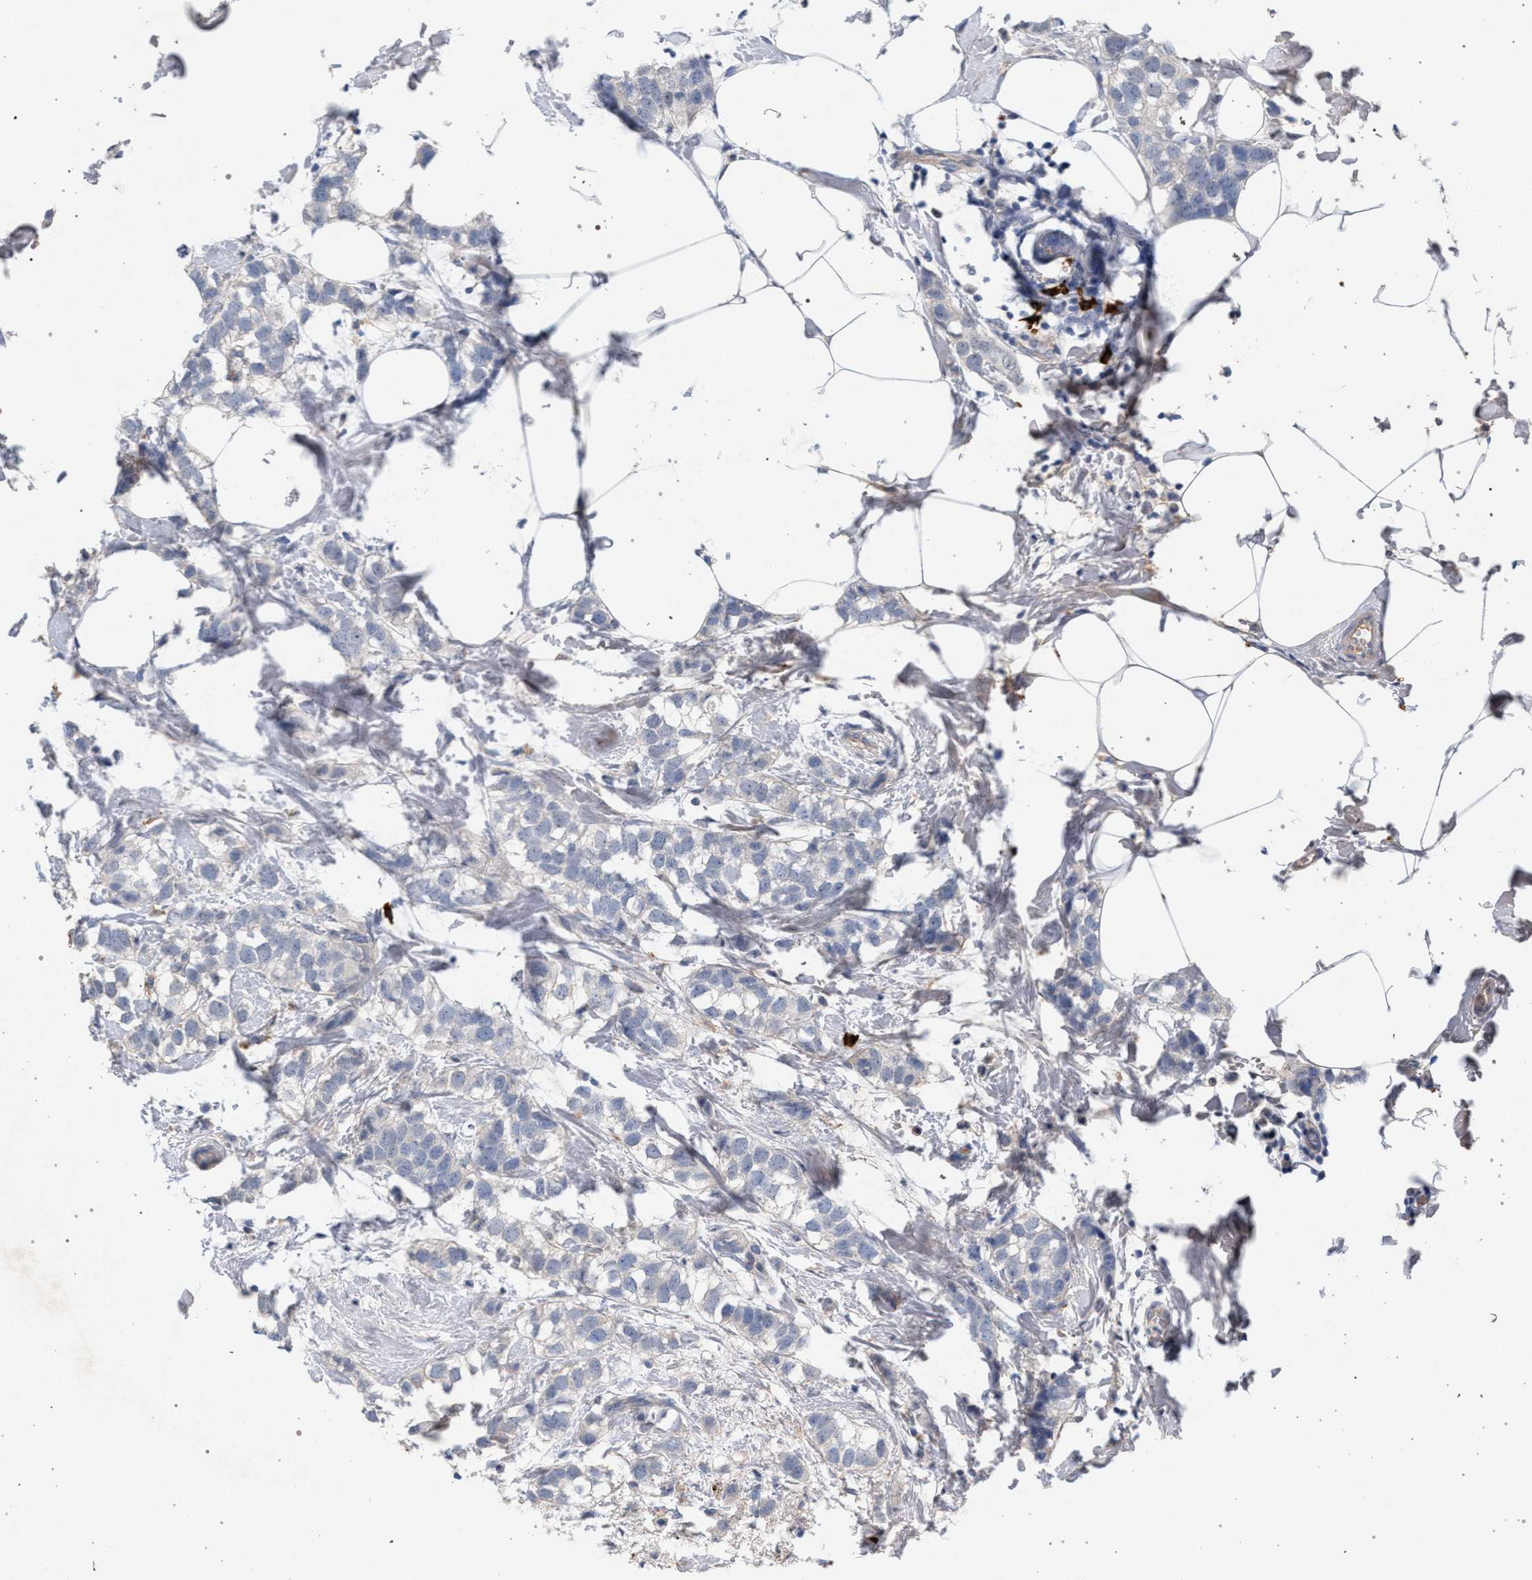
{"staining": {"intensity": "negative", "quantity": "none", "location": "none"}, "tissue": "breast cancer", "cell_type": "Tumor cells", "image_type": "cancer", "snomed": [{"axis": "morphology", "description": "Normal tissue, NOS"}, {"axis": "morphology", "description": "Duct carcinoma"}, {"axis": "topography", "description": "Breast"}], "caption": "Micrograph shows no protein positivity in tumor cells of breast cancer (invasive ductal carcinoma) tissue.", "gene": "MAMDC2", "patient": {"sex": "female", "age": 50}}